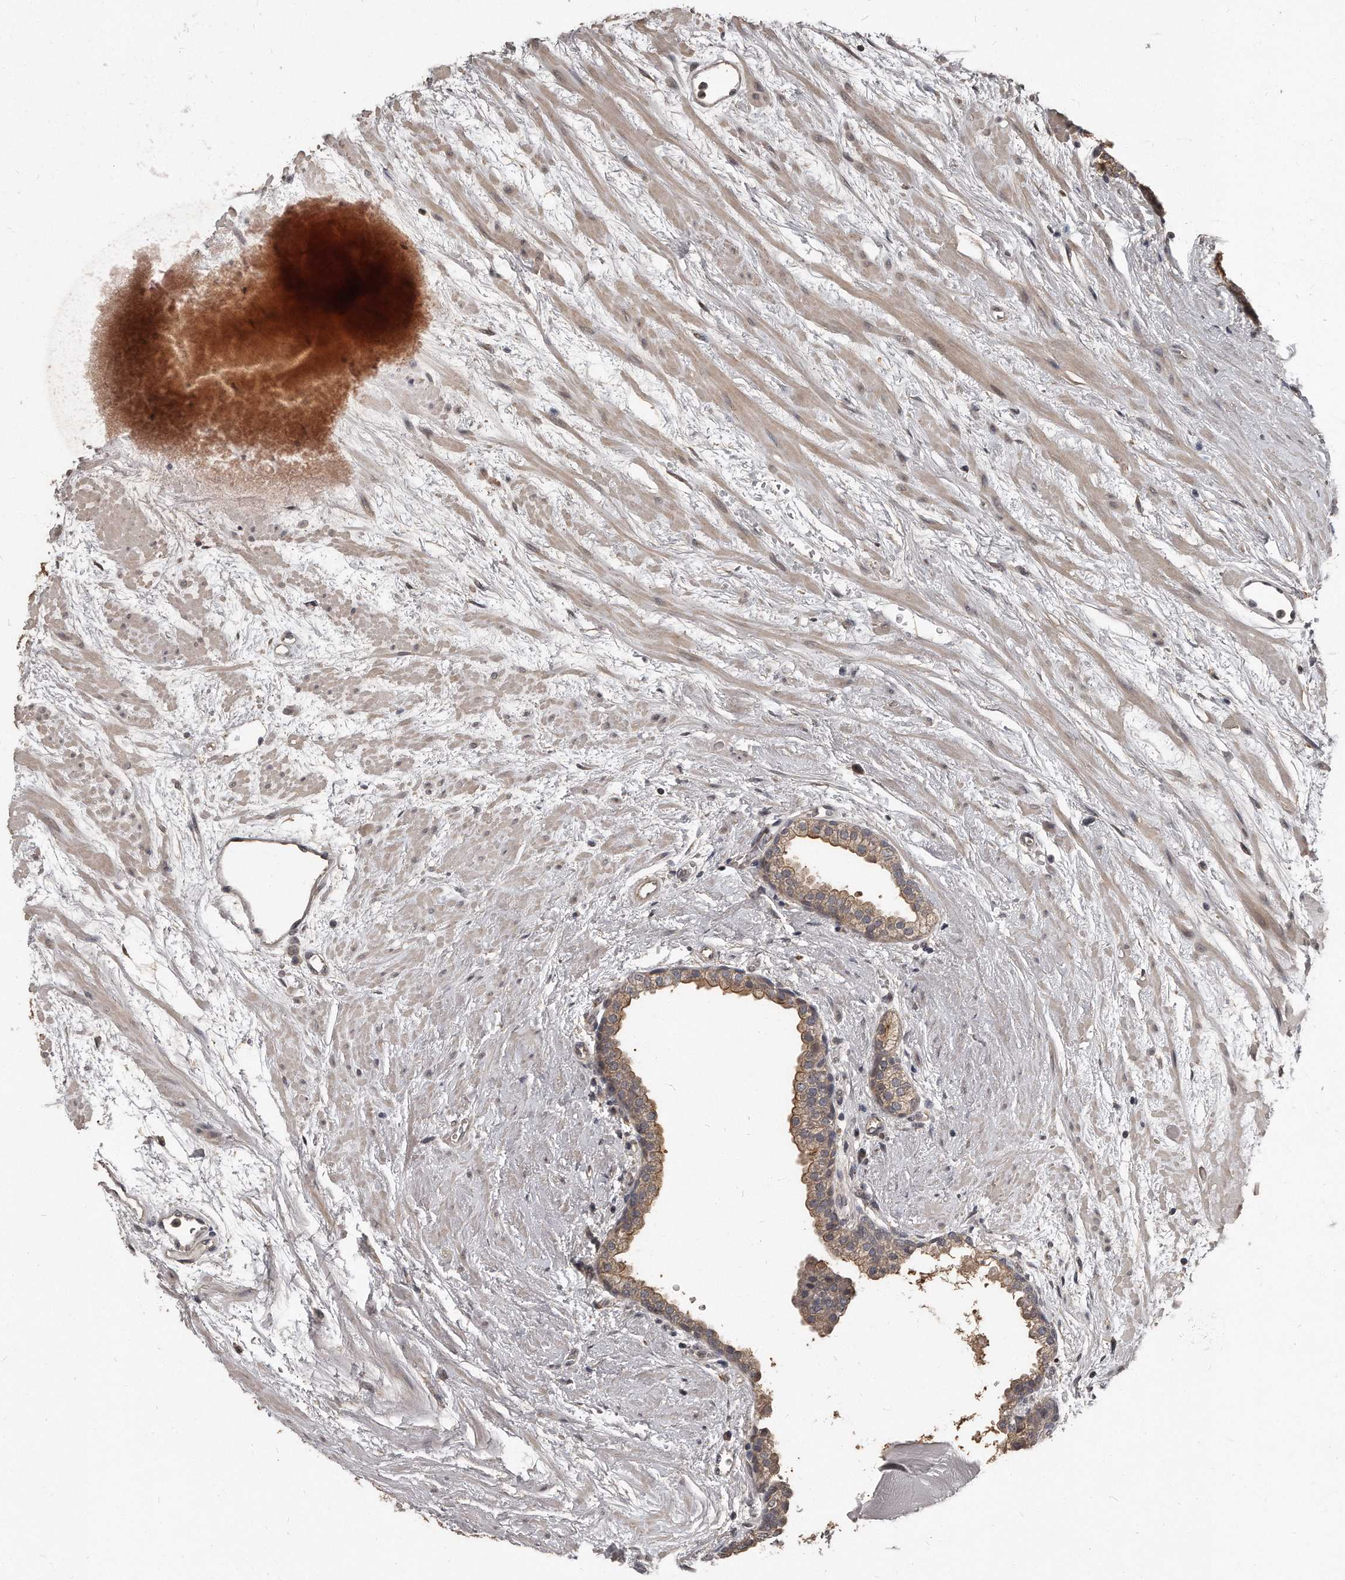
{"staining": {"intensity": "moderate", "quantity": "<25%", "location": "cytoplasmic/membranous"}, "tissue": "prostate", "cell_type": "Glandular cells", "image_type": "normal", "snomed": [{"axis": "morphology", "description": "Normal tissue, NOS"}, {"axis": "topography", "description": "Prostate"}], "caption": "The micrograph demonstrates a brown stain indicating the presence of a protein in the cytoplasmic/membranous of glandular cells in prostate. The protein of interest is shown in brown color, while the nuclei are stained blue.", "gene": "GRB10", "patient": {"sex": "male", "age": 48}}